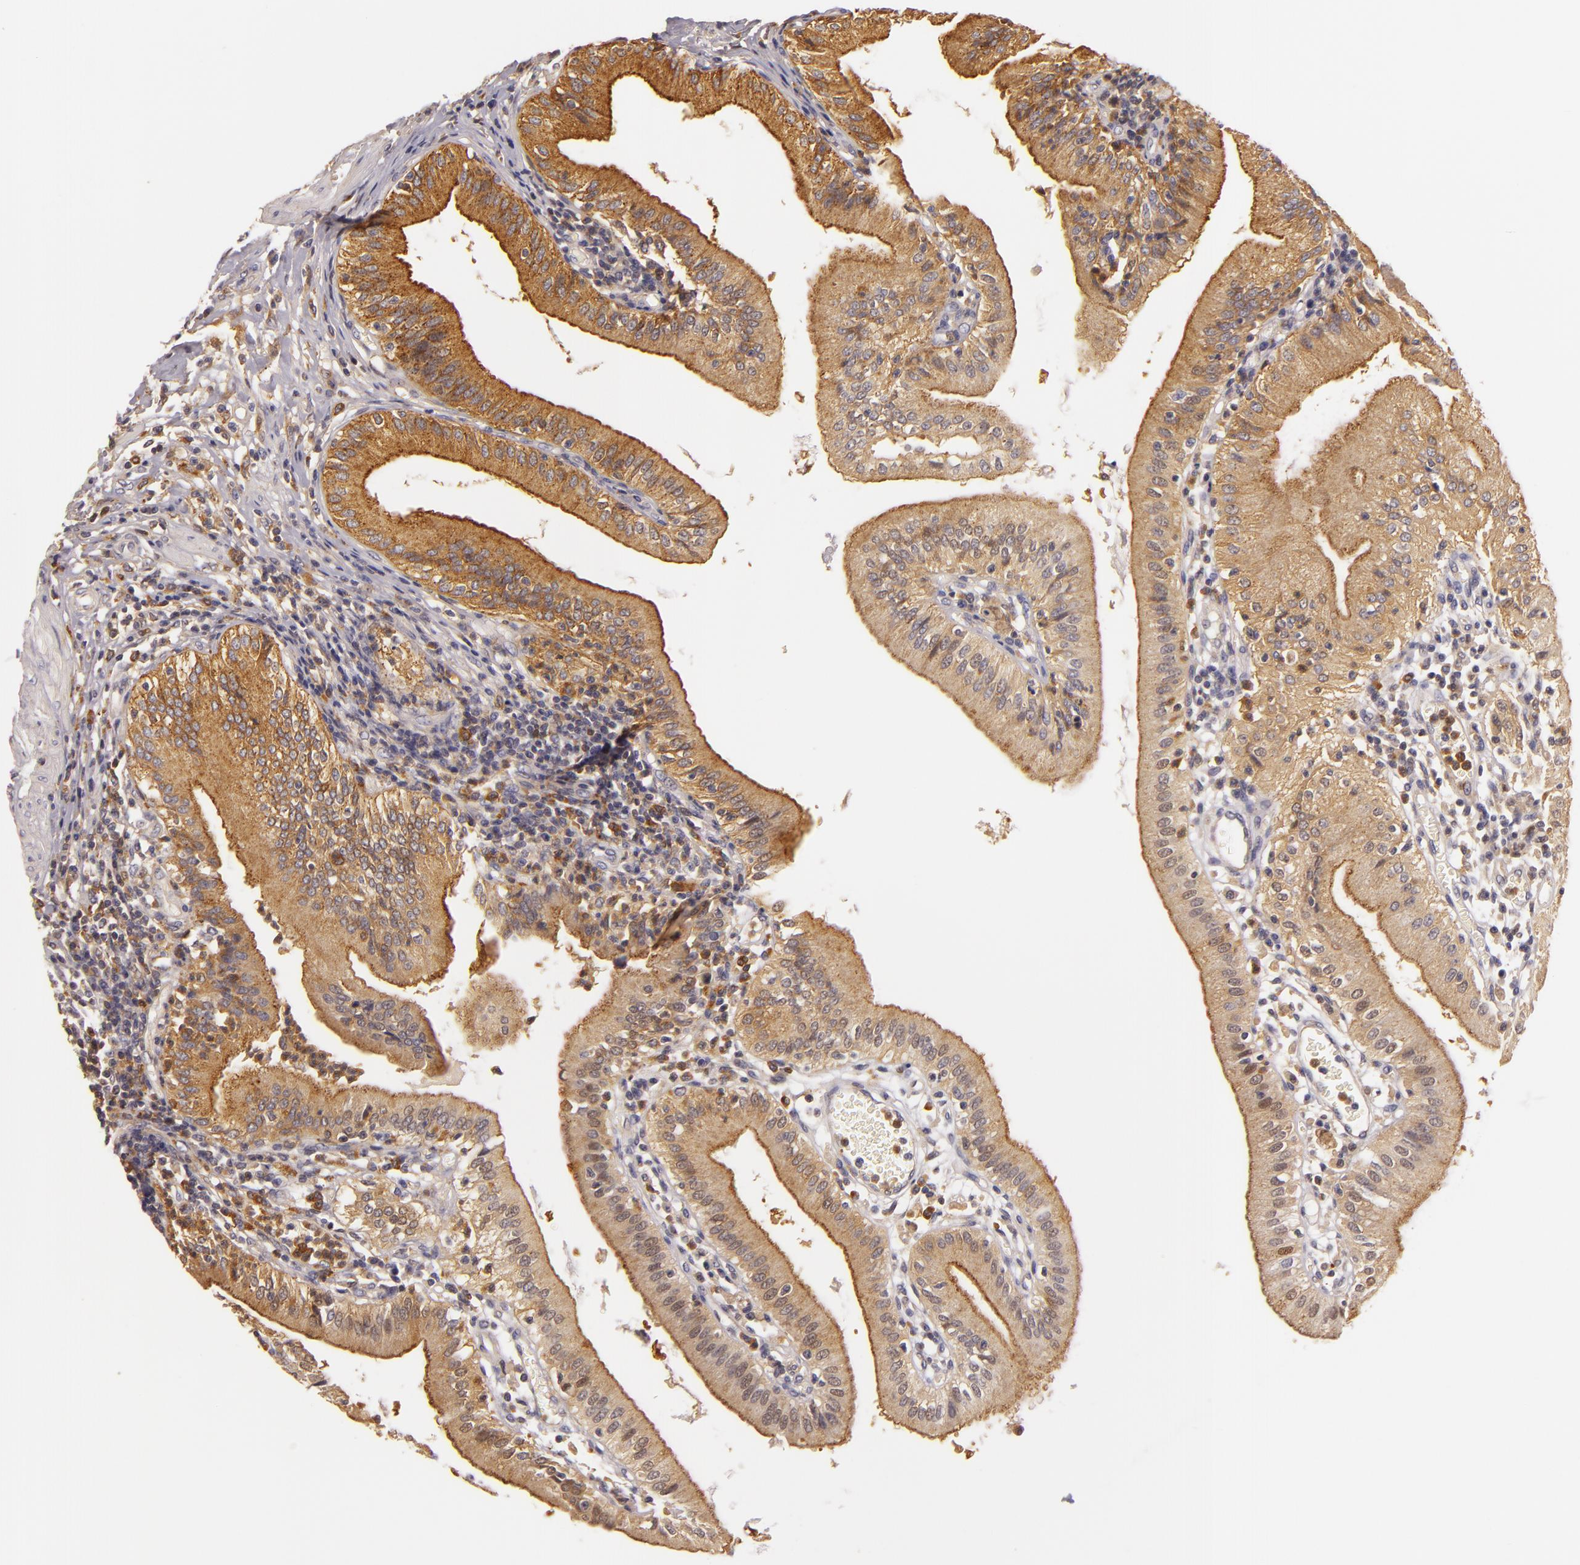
{"staining": {"intensity": "strong", "quantity": ">75%", "location": "cytoplasmic/membranous"}, "tissue": "gallbladder", "cell_type": "Glandular cells", "image_type": "normal", "snomed": [{"axis": "morphology", "description": "Normal tissue, NOS"}, {"axis": "topography", "description": "Gallbladder"}], "caption": "An IHC histopathology image of normal tissue is shown. Protein staining in brown highlights strong cytoplasmic/membranous positivity in gallbladder within glandular cells.", "gene": "TOM1", "patient": {"sex": "male", "age": 58}}